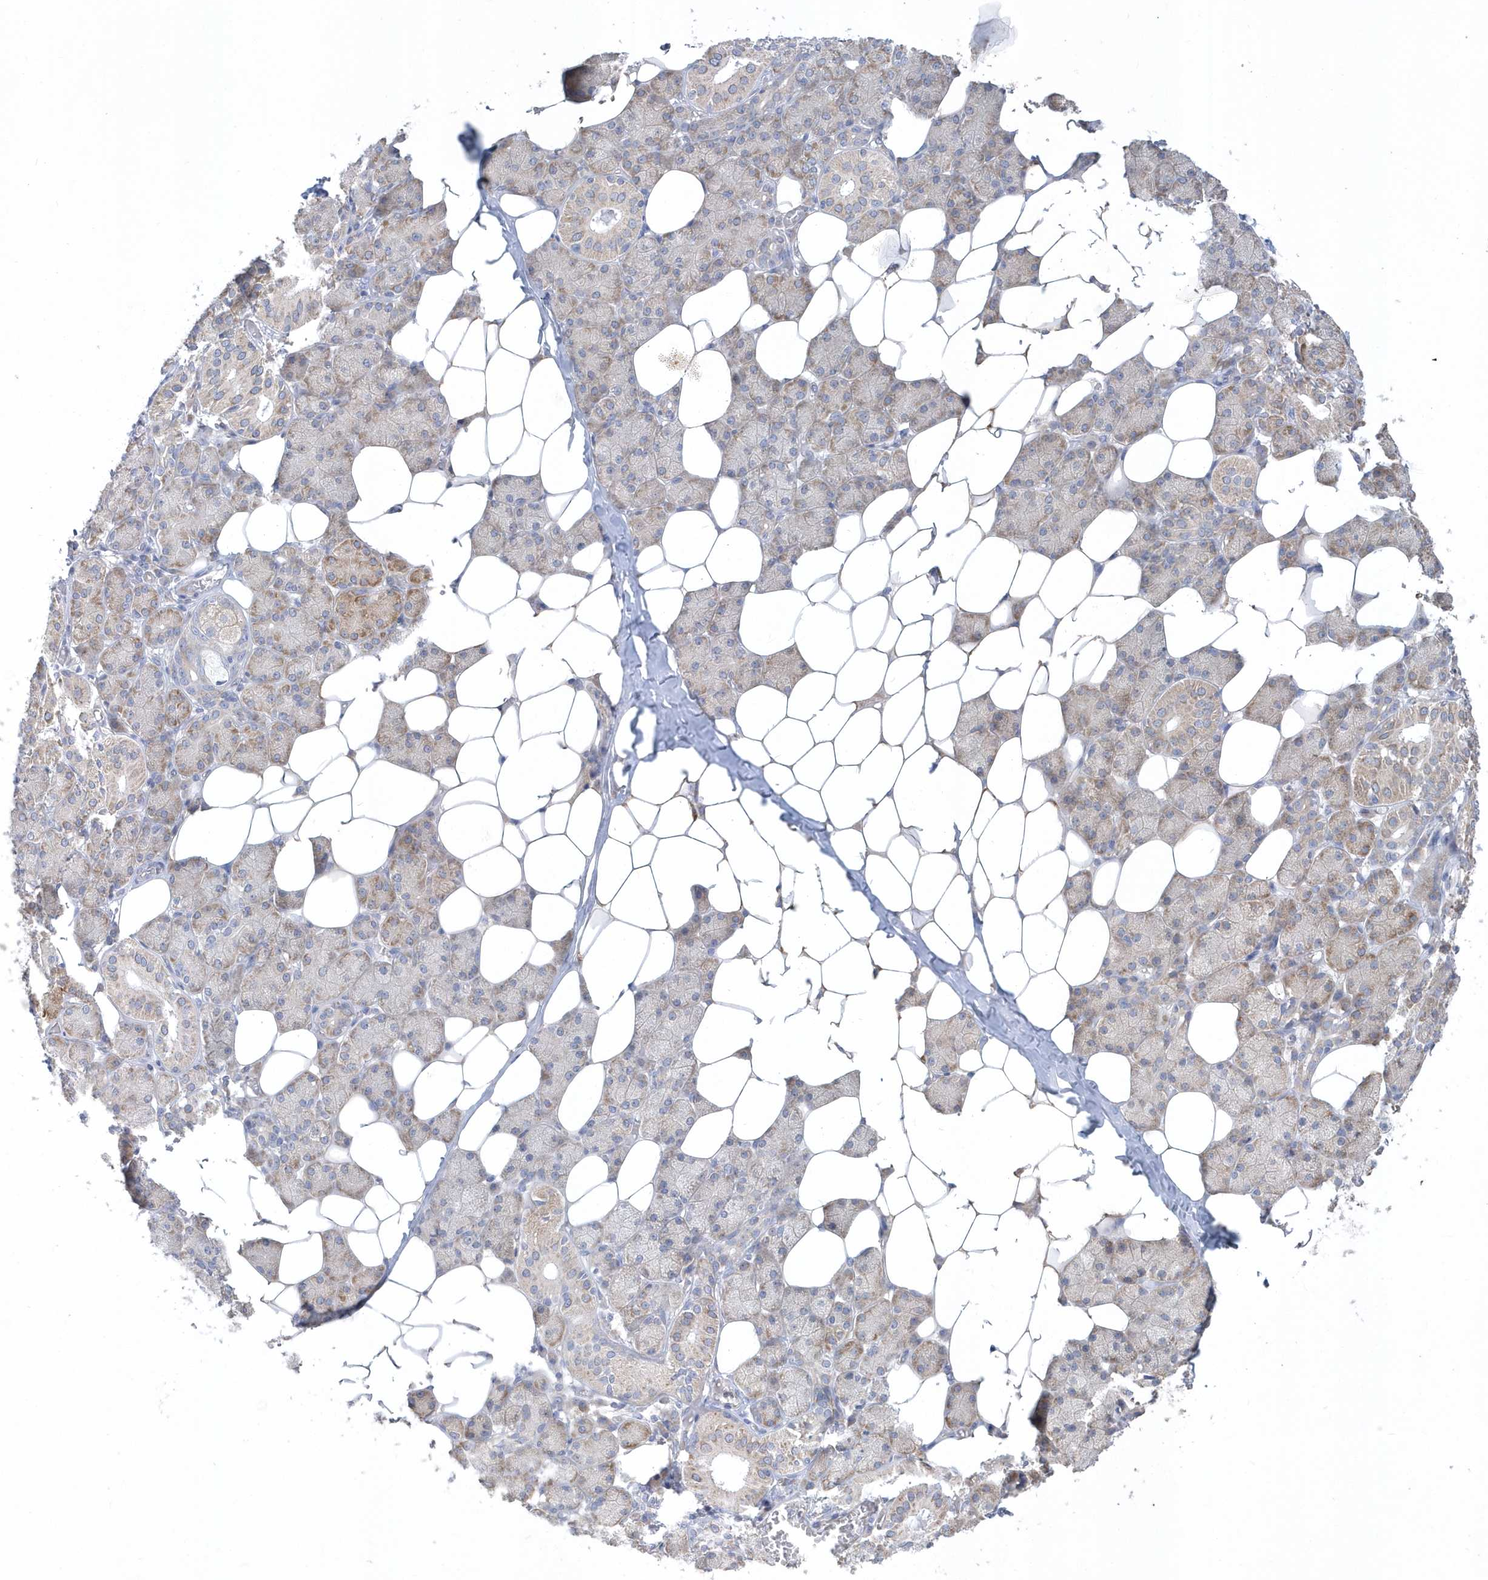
{"staining": {"intensity": "moderate", "quantity": "25%-75%", "location": "cytoplasmic/membranous"}, "tissue": "salivary gland", "cell_type": "Glandular cells", "image_type": "normal", "snomed": [{"axis": "morphology", "description": "Normal tissue, NOS"}, {"axis": "topography", "description": "Salivary gland"}], "caption": "A micrograph showing moderate cytoplasmic/membranous positivity in approximately 25%-75% of glandular cells in unremarkable salivary gland, as visualized by brown immunohistochemical staining.", "gene": "DGAT1", "patient": {"sex": "female", "age": 33}}